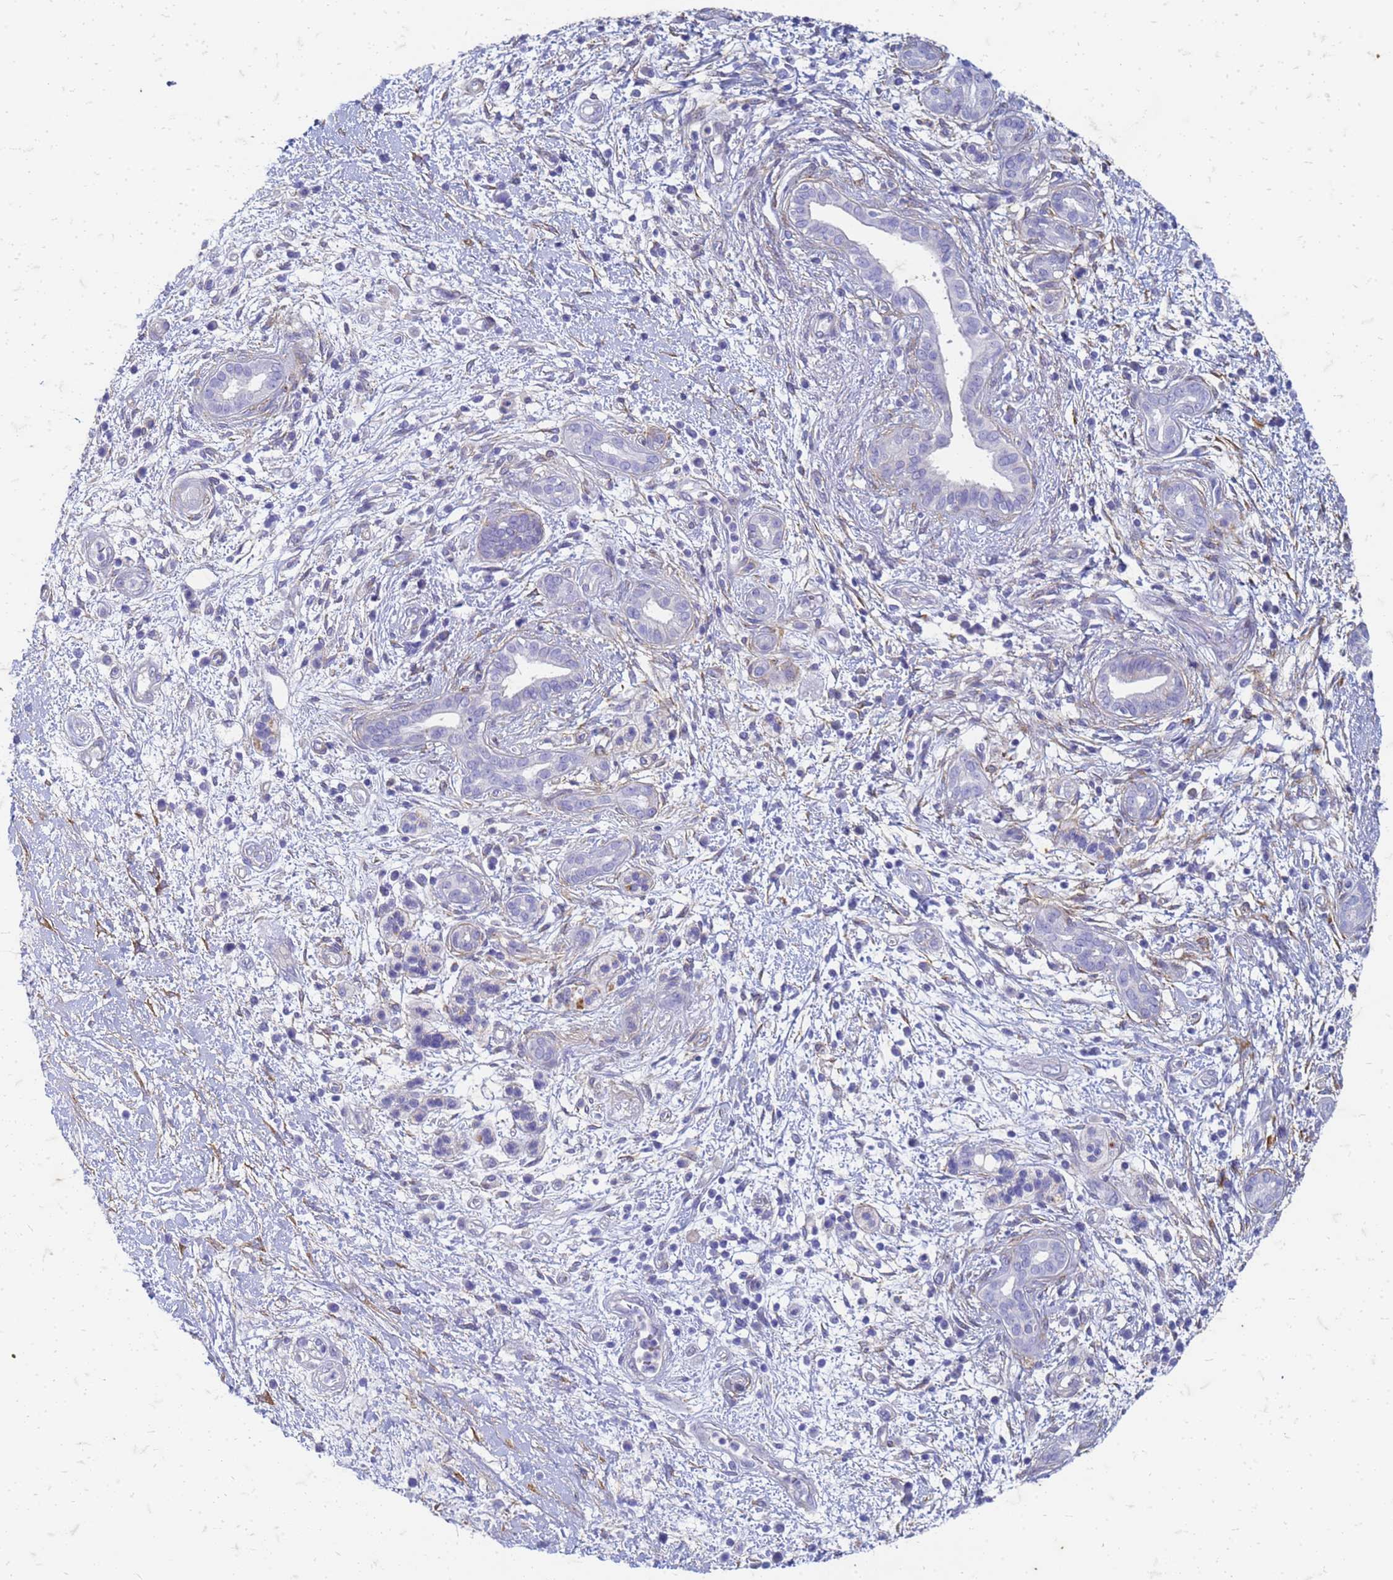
{"staining": {"intensity": "negative", "quantity": "none", "location": "none"}, "tissue": "pancreatic cancer", "cell_type": "Tumor cells", "image_type": "cancer", "snomed": [{"axis": "morphology", "description": "Adenocarcinoma, NOS"}, {"axis": "topography", "description": "Pancreas"}], "caption": "Protein analysis of pancreatic cancer demonstrates no significant staining in tumor cells.", "gene": "TRIM64B", "patient": {"sex": "male", "age": 78}}